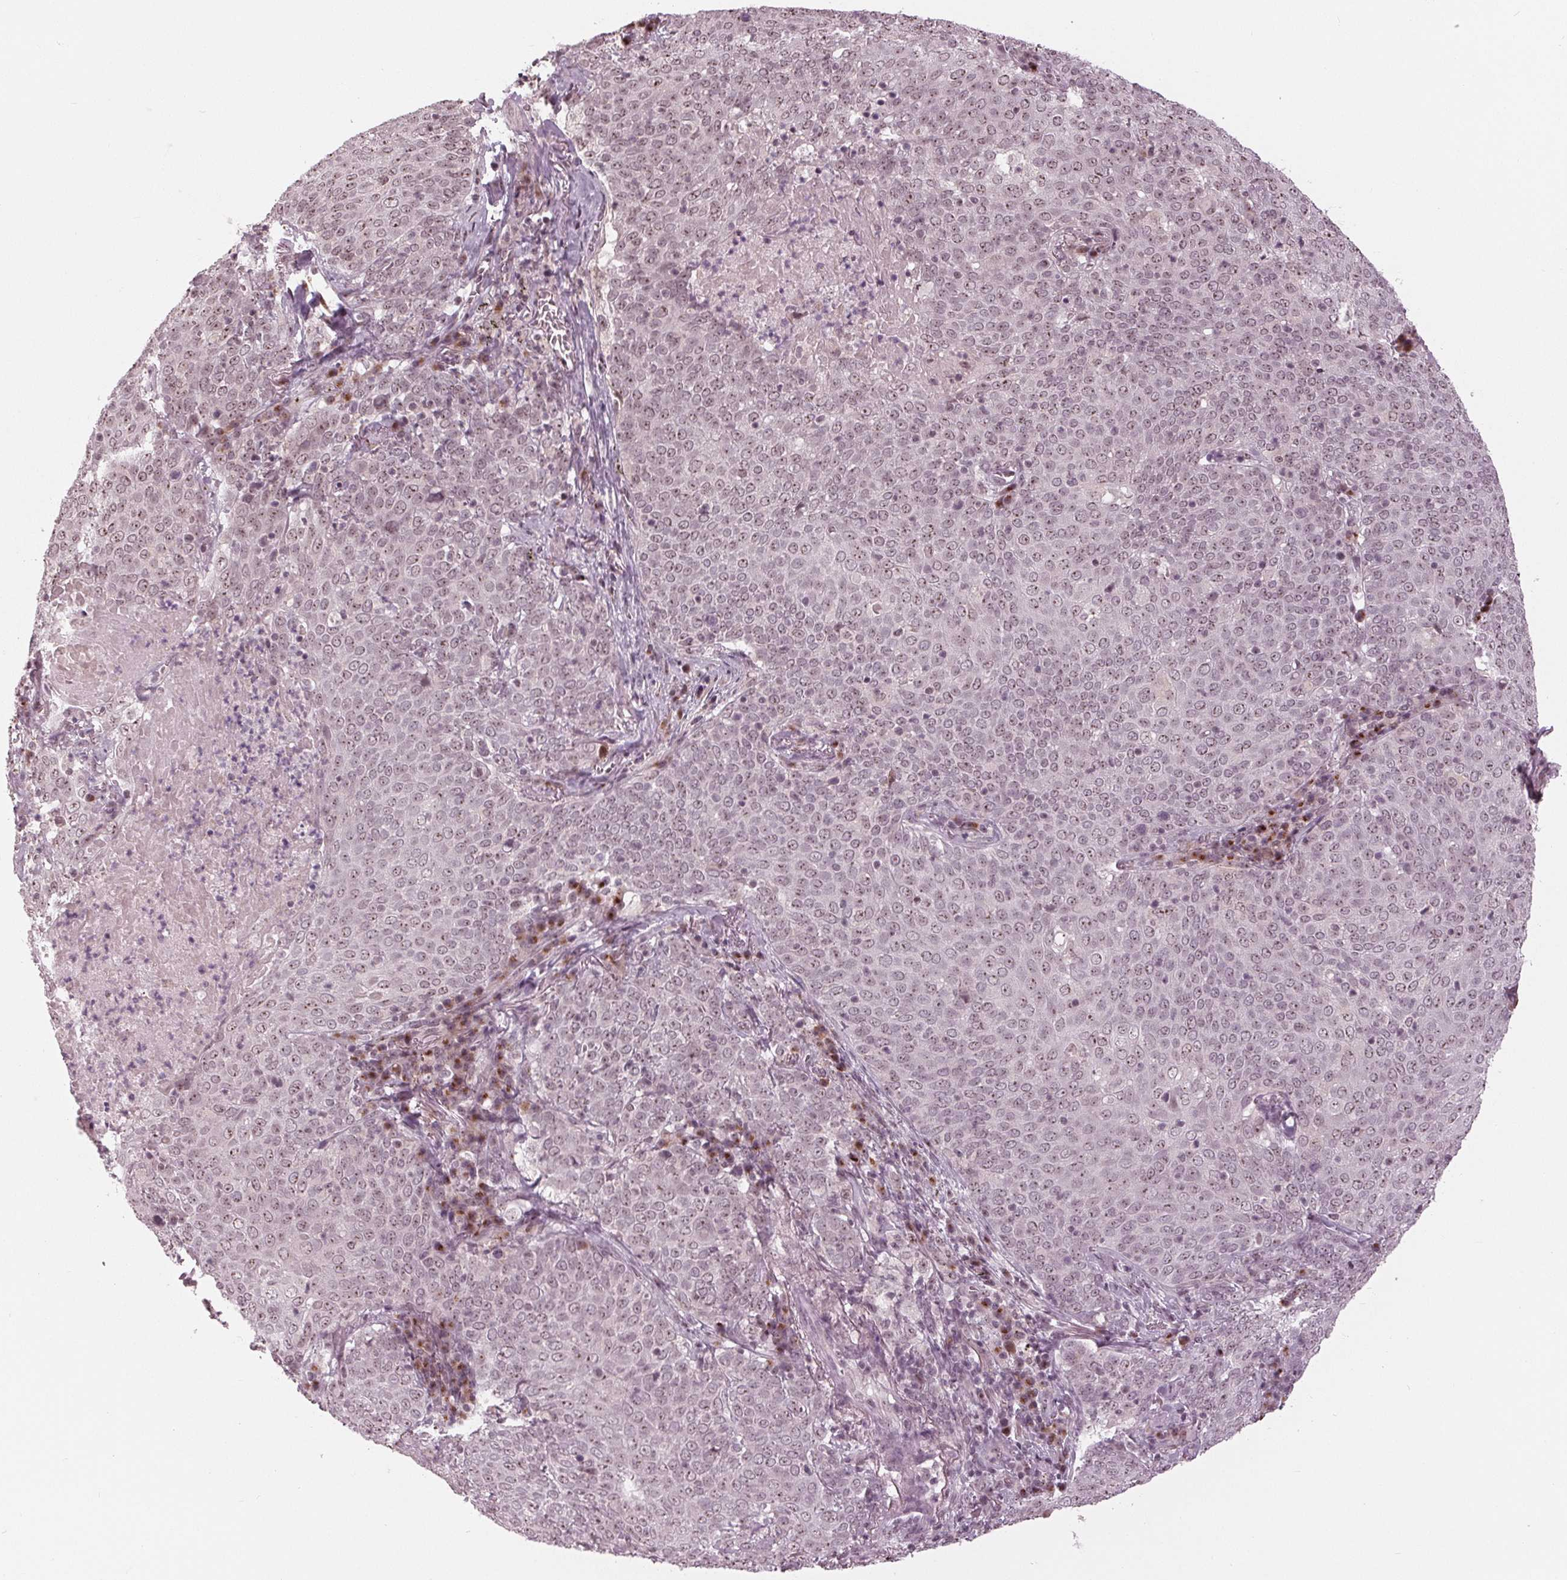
{"staining": {"intensity": "weak", "quantity": ">75%", "location": "nuclear"}, "tissue": "lung cancer", "cell_type": "Tumor cells", "image_type": "cancer", "snomed": [{"axis": "morphology", "description": "Squamous cell carcinoma, NOS"}, {"axis": "topography", "description": "Lung"}], "caption": "Protein analysis of lung cancer (squamous cell carcinoma) tissue displays weak nuclear positivity in approximately >75% of tumor cells.", "gene": "SLX4", "patient": {"sex": "male", "age": 82}}